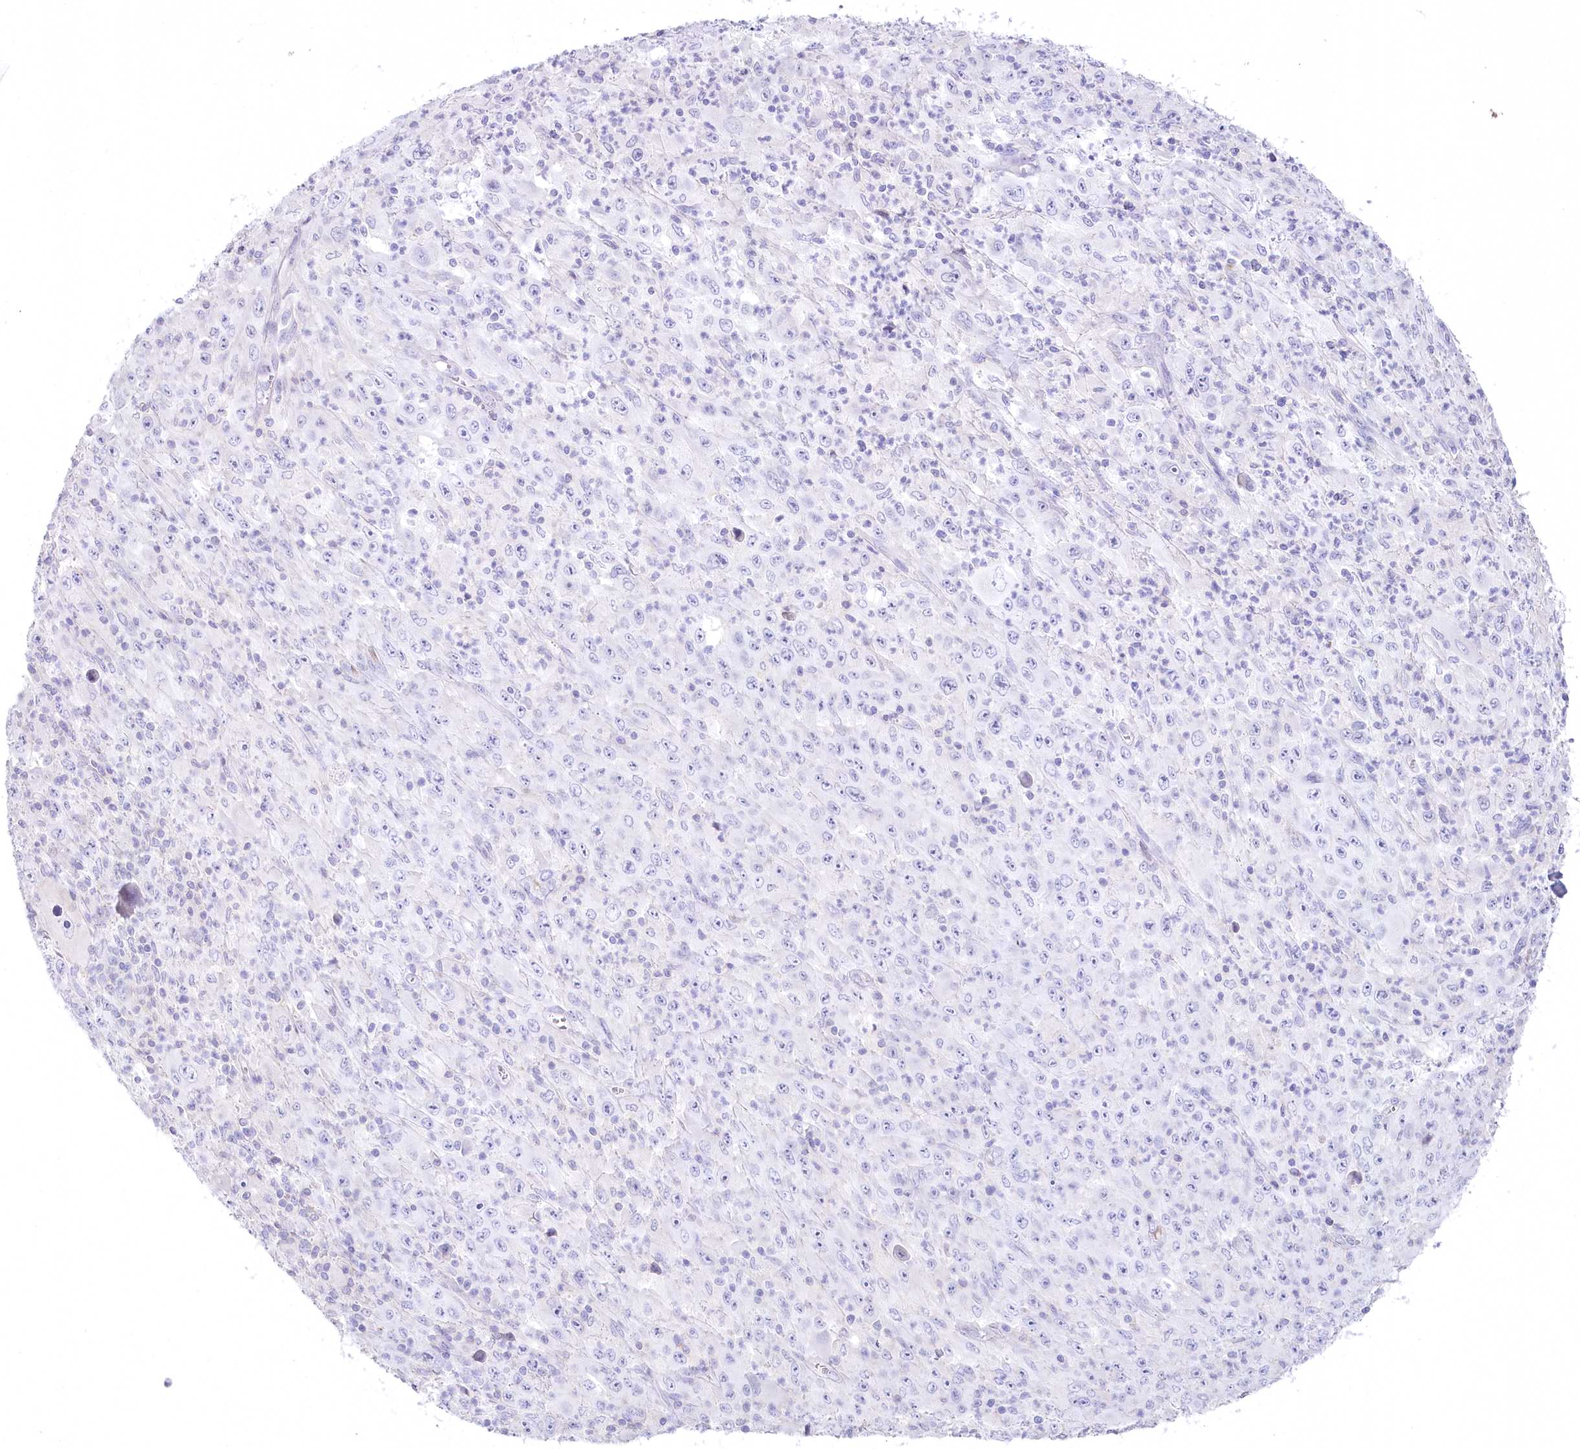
{"staining": {"intensity": "negative", "quantity": "none", "location": "none"}, "tissue": "melanoma", "cell_type": "Tumor cells", "image_type": "cancer", "snomed": [{"axis": "morphology", "description": "Malignant melanoma, Metastatic site"}, {"axis": "topography", "description": "Skin"}], "caption": "Immunohistochemistry histopathology image of neoplastic tissue: melanoma stained with DAB shows no significant protein staining in tumor cells.", "gene": "MYOZ1", "patient": {"sex": "female", "age": 56}}